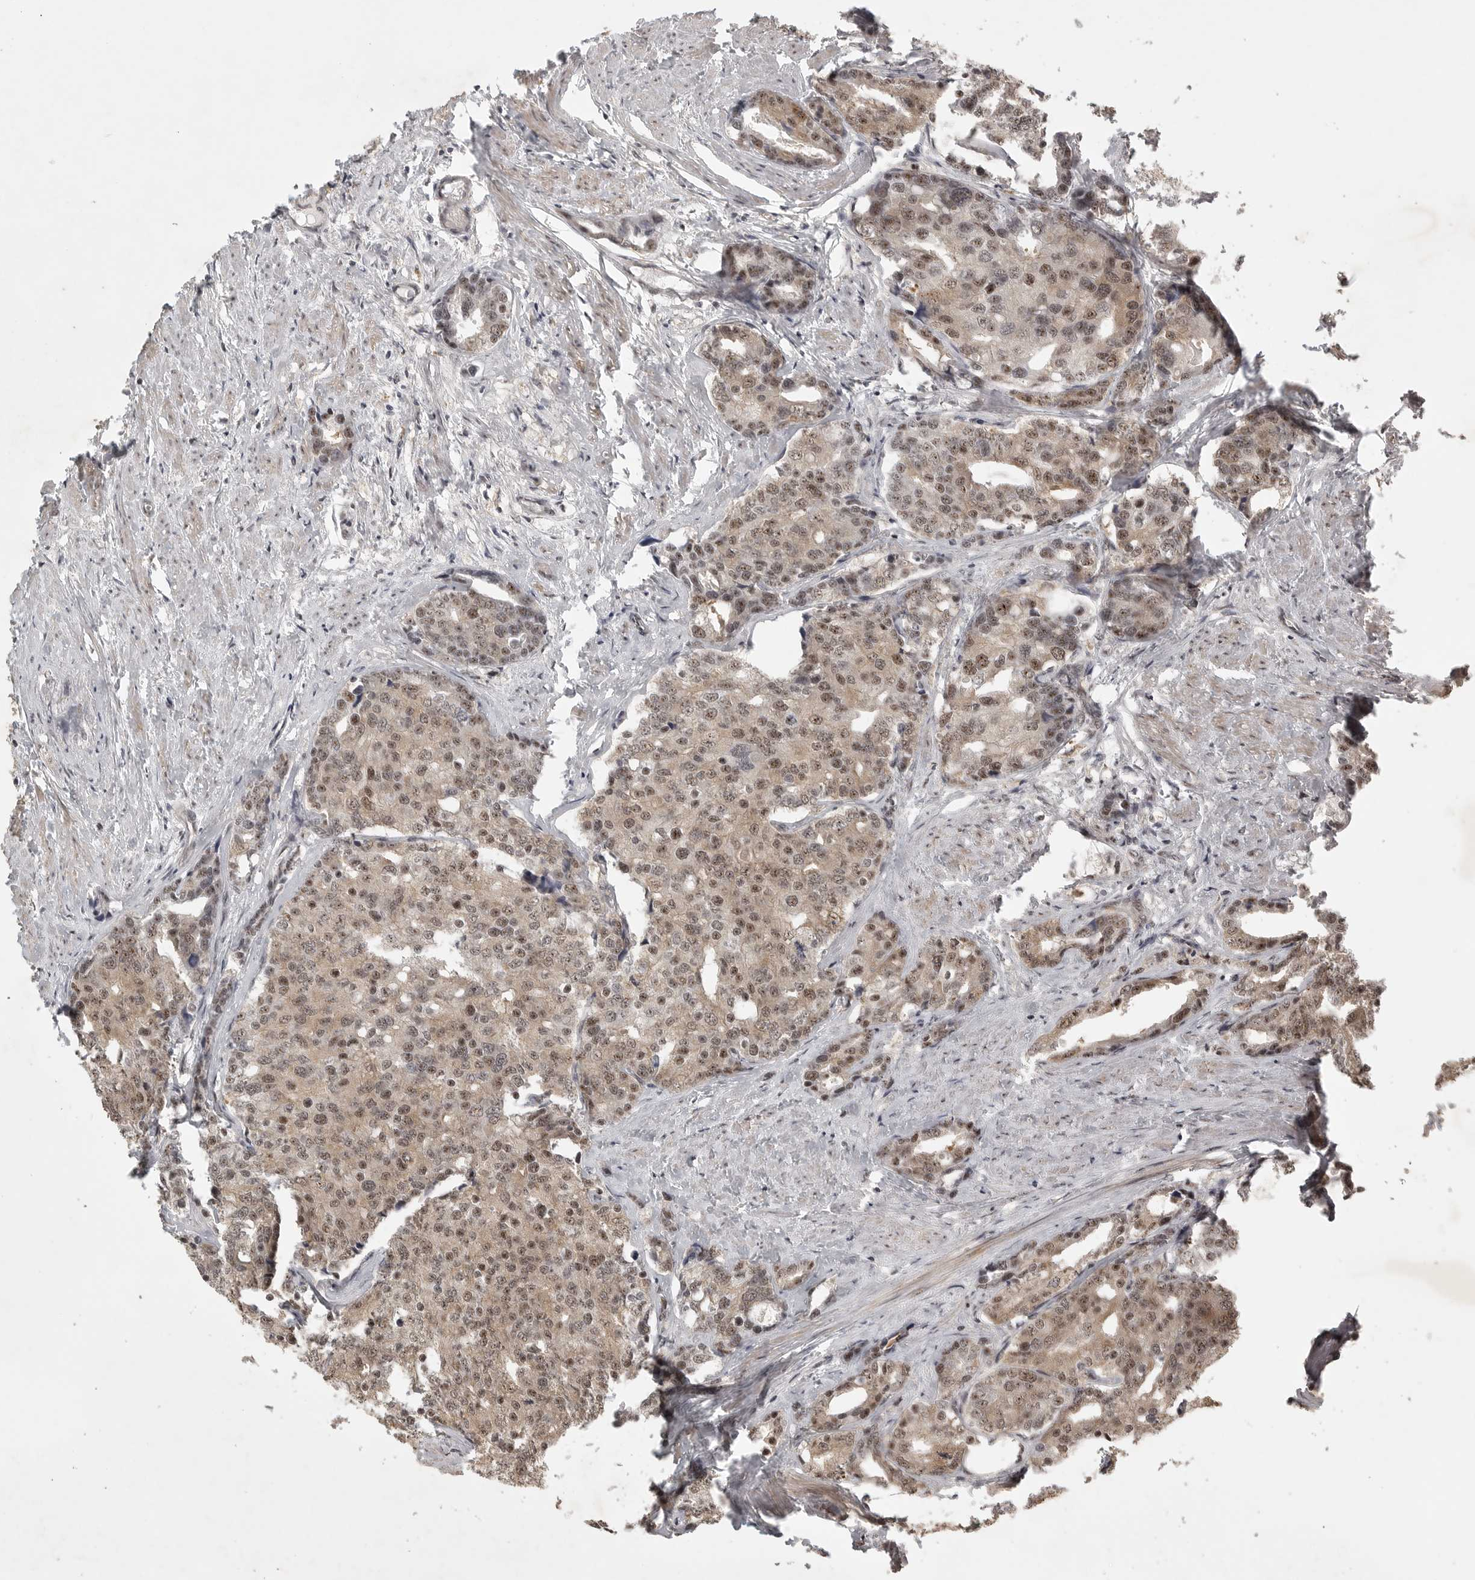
{"staining": {"intensity": "moderate", "quantity": ">75%", "location": "nuclear"}, "tissue": "prostate cancer", "cell_type": "Tumor cells", "image_type": "cancer", "snomed": [{"axis": "morphology", "description": "Adenocarcinoma, High grade"}, {"axis": "topography", "description": "Prostate"}], "caption": "Brown immunohistochemical staining in human high-grade adenocarcinoma (prostate) shows moderate nuclear staining in approximately >75% of tumor cells. Nuclei are stained in blue.", "gene": "POMP", "patient": {"sex": "male", "age": 50}}